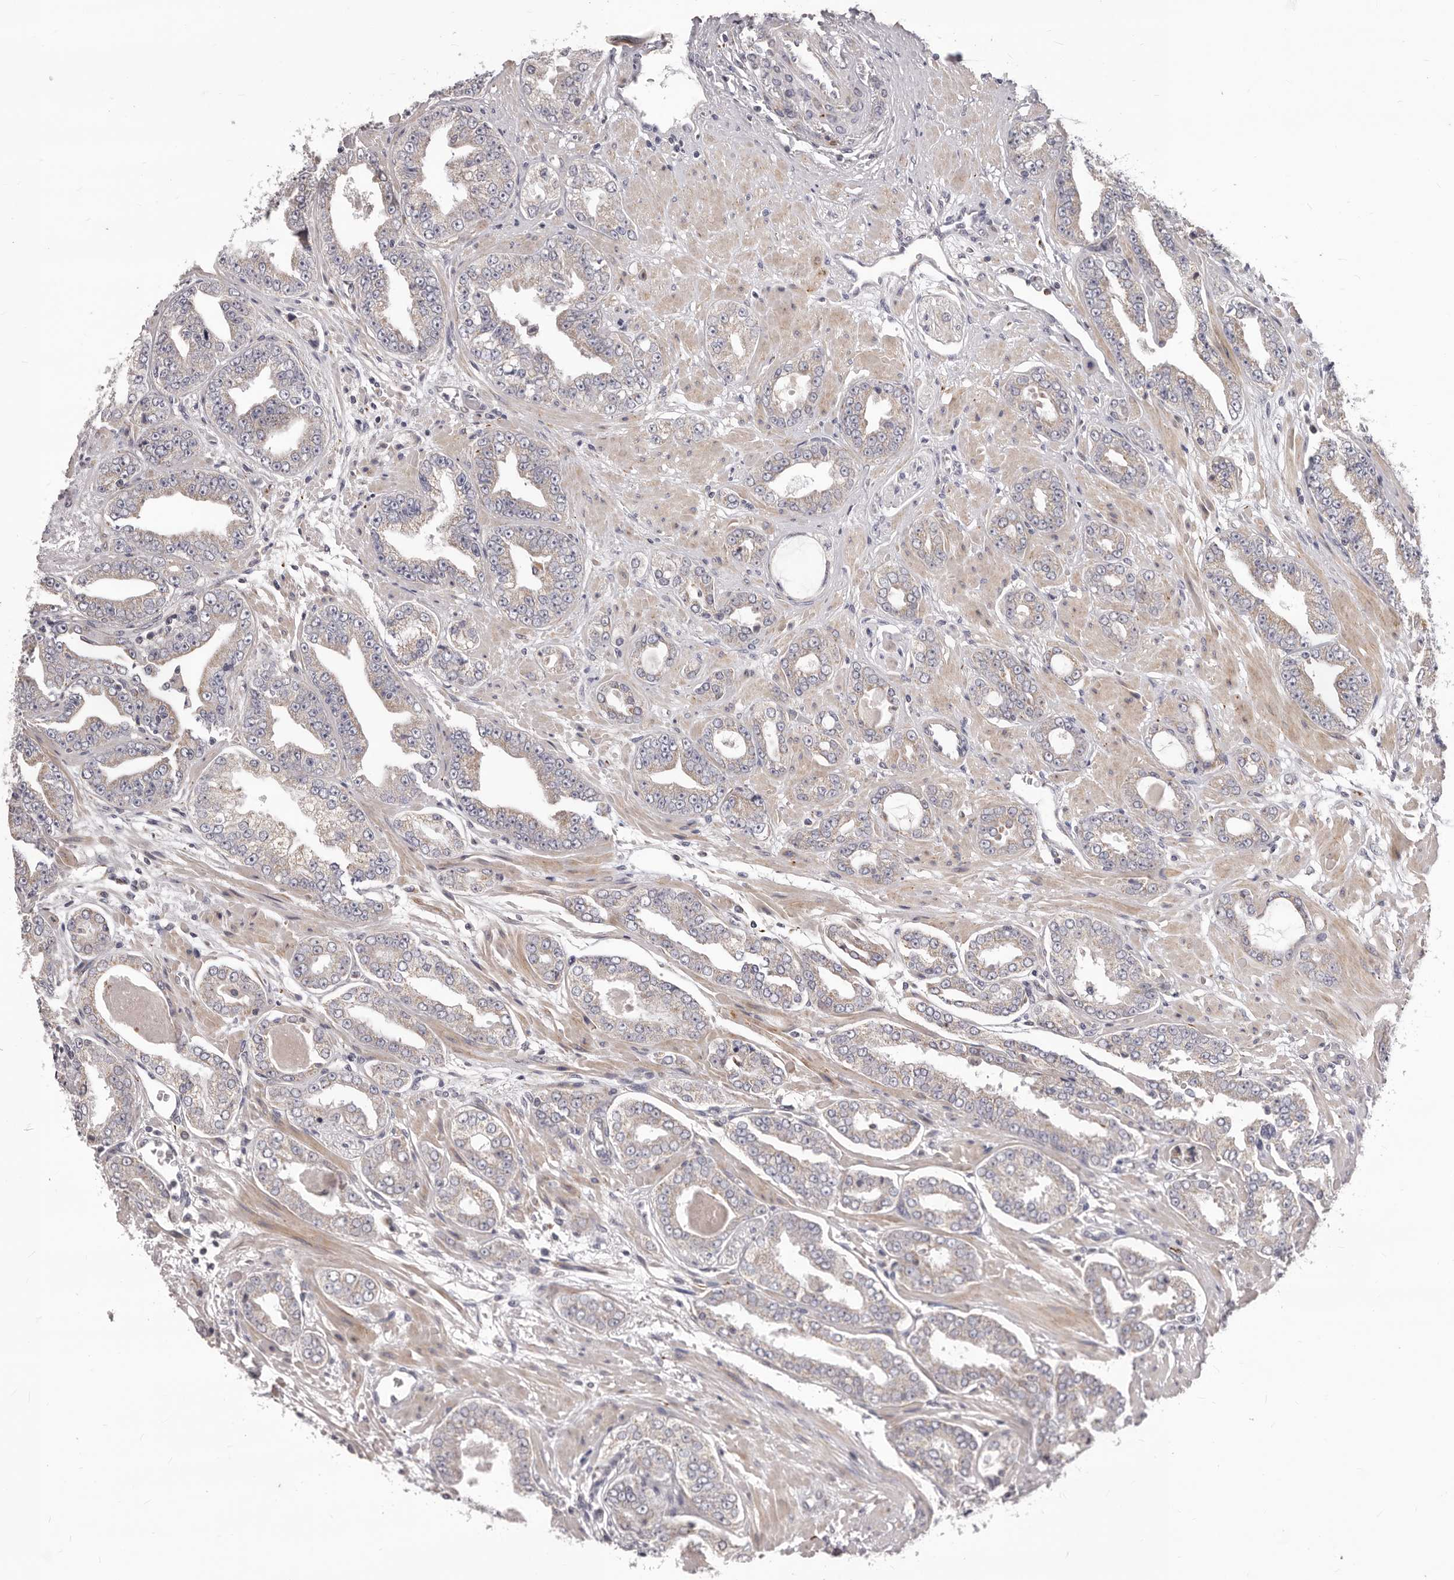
{"staining": {"intensity": "negative", "quantity": "none", "location": "none"}, "tissue": "prostate cancer", "cell_type": "Tumor cells", "image_type": "cancer", "snomed": [{"axis": "morphology", "description": "Adenocarcinoma, High grade"}, {"axis": "topography", "description": "Prostate"}], "caption": "This is an IHC photomicrograph of prostate cancer (high-grade adenocarcinoma). There is no expression in tumor cells.", "gene": "PRMT2", "patient": {"sex": "male", "age": 71}}